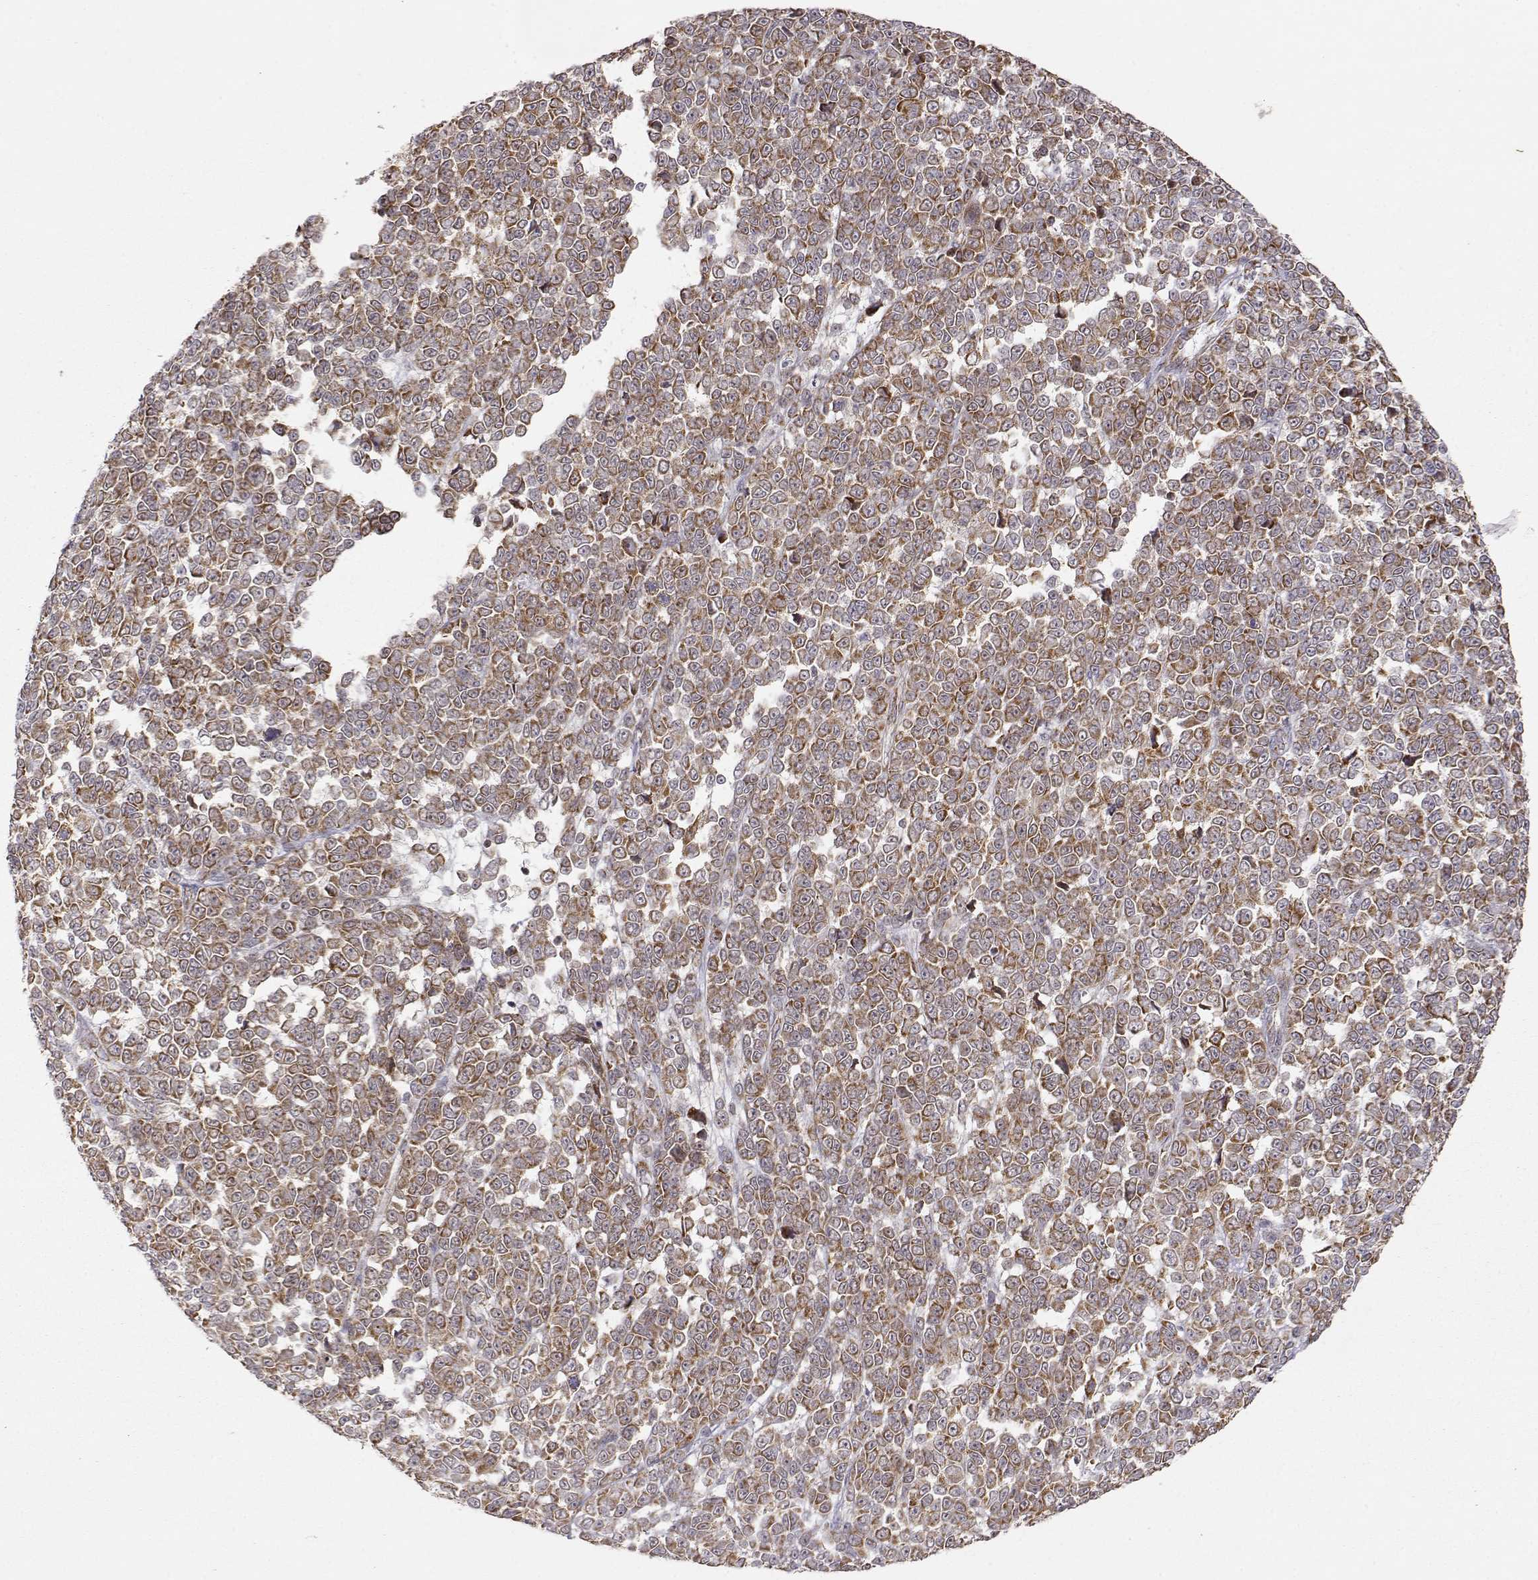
{"staining": {"intensity": "moderate", "quantity": ">75%", "location": "cytoplasmic/membranous"}, "tissue": "melanoma", "cell_type": "Tumor cells", "image_type": "cancer", "snomed": [{"axis": "morphology", "description": "Malignant melanoma, NOS"}, {"axis": "topography", "description": "Skin"}], "caption": "Human malignant melanoma stained with a brown dye demonstrates moderate cytoplasmic/membranous positive expression in about >75% of tumor cells.", "gene": "EXOG", "patient": {"sex": "female", "age": 95}}